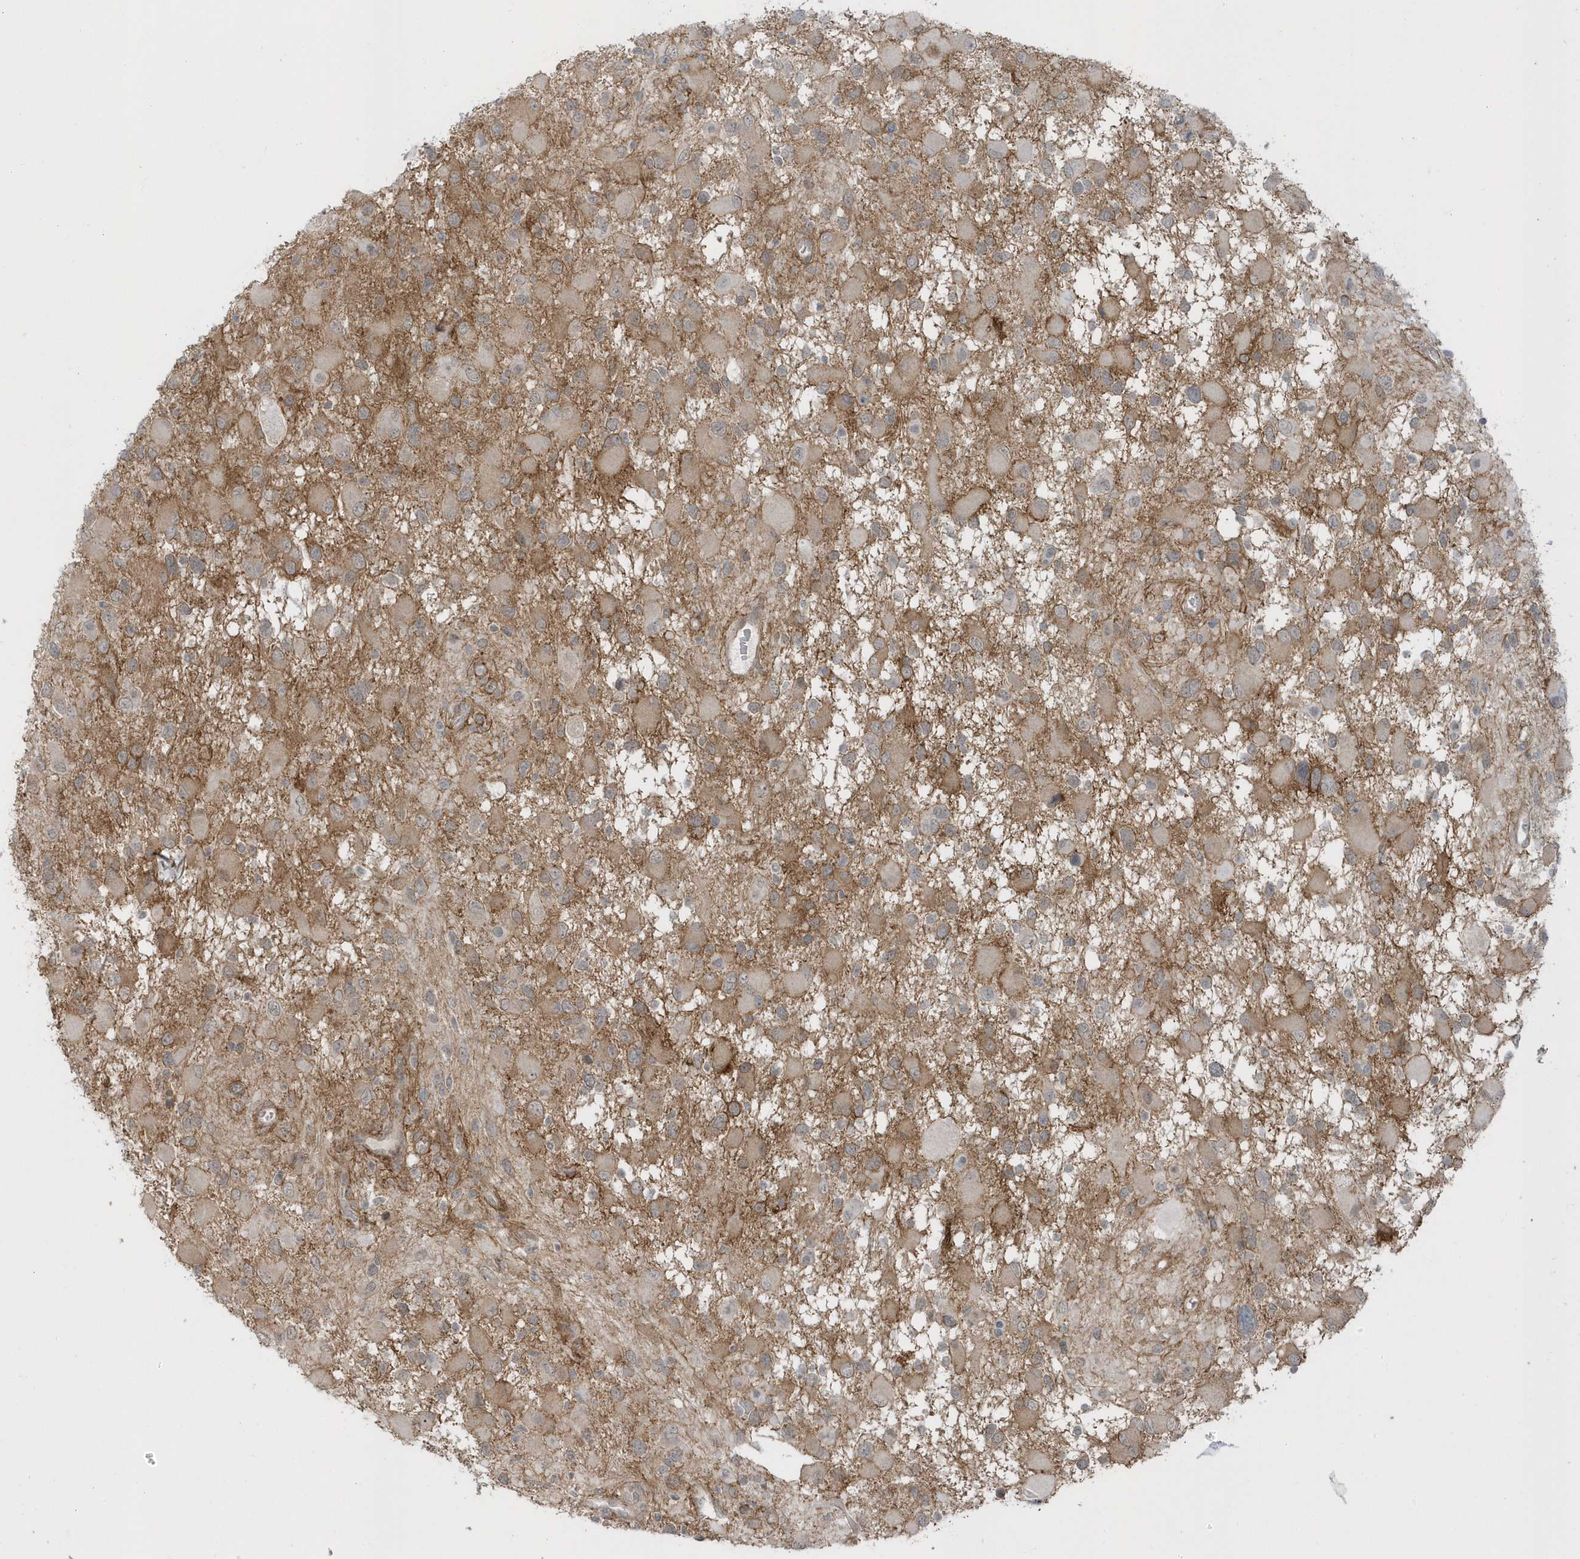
{"staining": {"intensity": "weak", "quantity": "25%-75%", "location": "cytoplasmic/membranous"}, "tissue": "glioma", "cell_type": "Tumor cells", "image_type": "cancer", "snomed": [{"axis": "morphology", "description": "Glioma, malignant, High grade"}, {"axis": "topography", "description": "Brain"}], "caption": "The photomicrograph displays a brown stain indicating the presence of a protein in the cytoplasmic/membranous of tumor cells in high-grade glioma (malignant).", "gene": "PARD3B", "patient": {"sex": "male", "age": 53}}